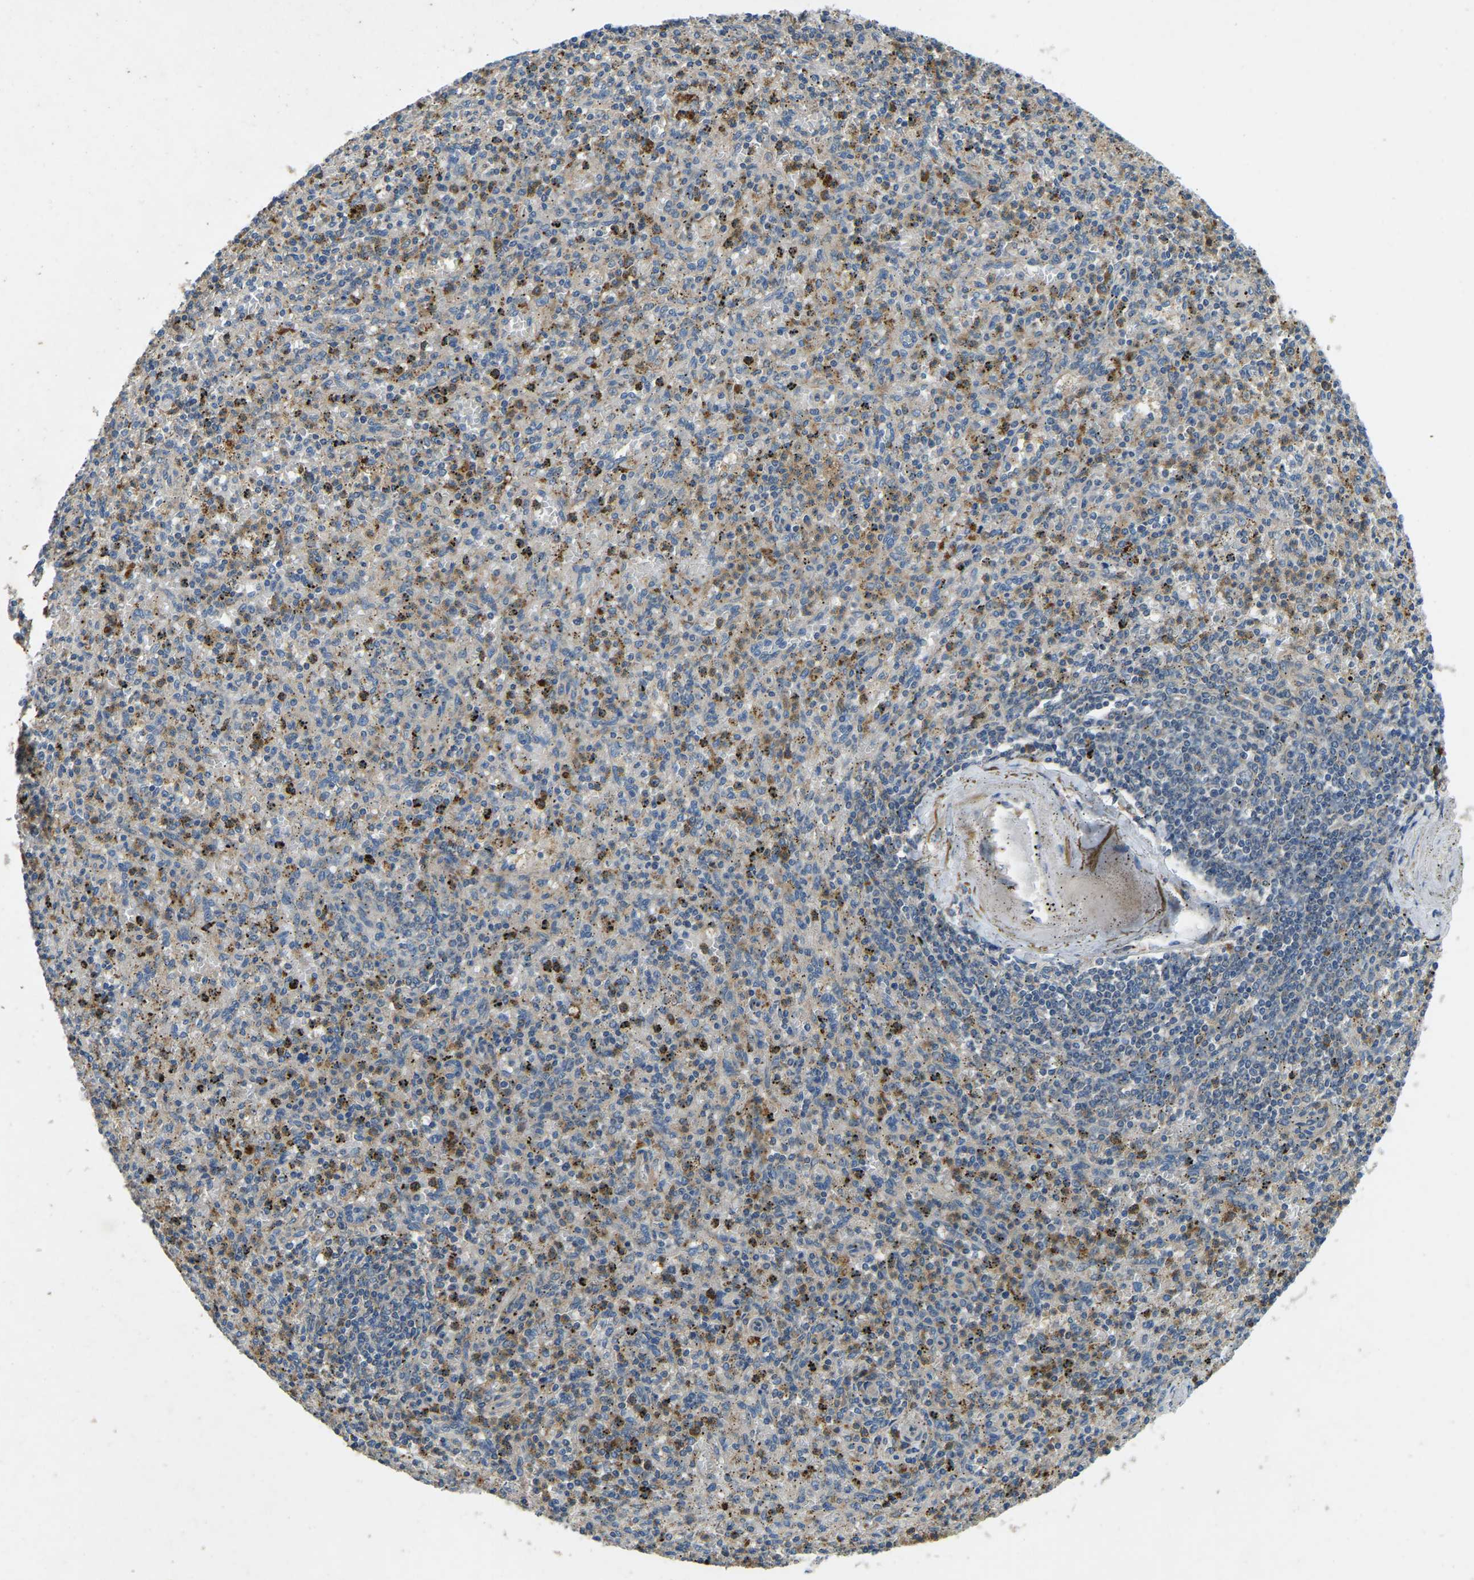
{"staining": {"intensity": "moderate", "quantity": "25%-75%", "location": "cytoplasmic/membranous"}, "tissue": "spleen", "cell_type": "Cells in red pulp", "image_type": "normal", "snomed": [{"axis": "morphology", "description": "Normal tissue, NOS"}, {"axis": "topography", "description": "Spleen"}], "caption": "Spleen was stained to show a protein in brown. There is medium levels of moderate cytoplasmic/membranous expression in approximately 25%-75% of cells in red pulp. (Brightfield microscopy of DAB IHC at high magnification).", "gene": "ATP8B1", "patient": {"sex": "male", "age": 72}}